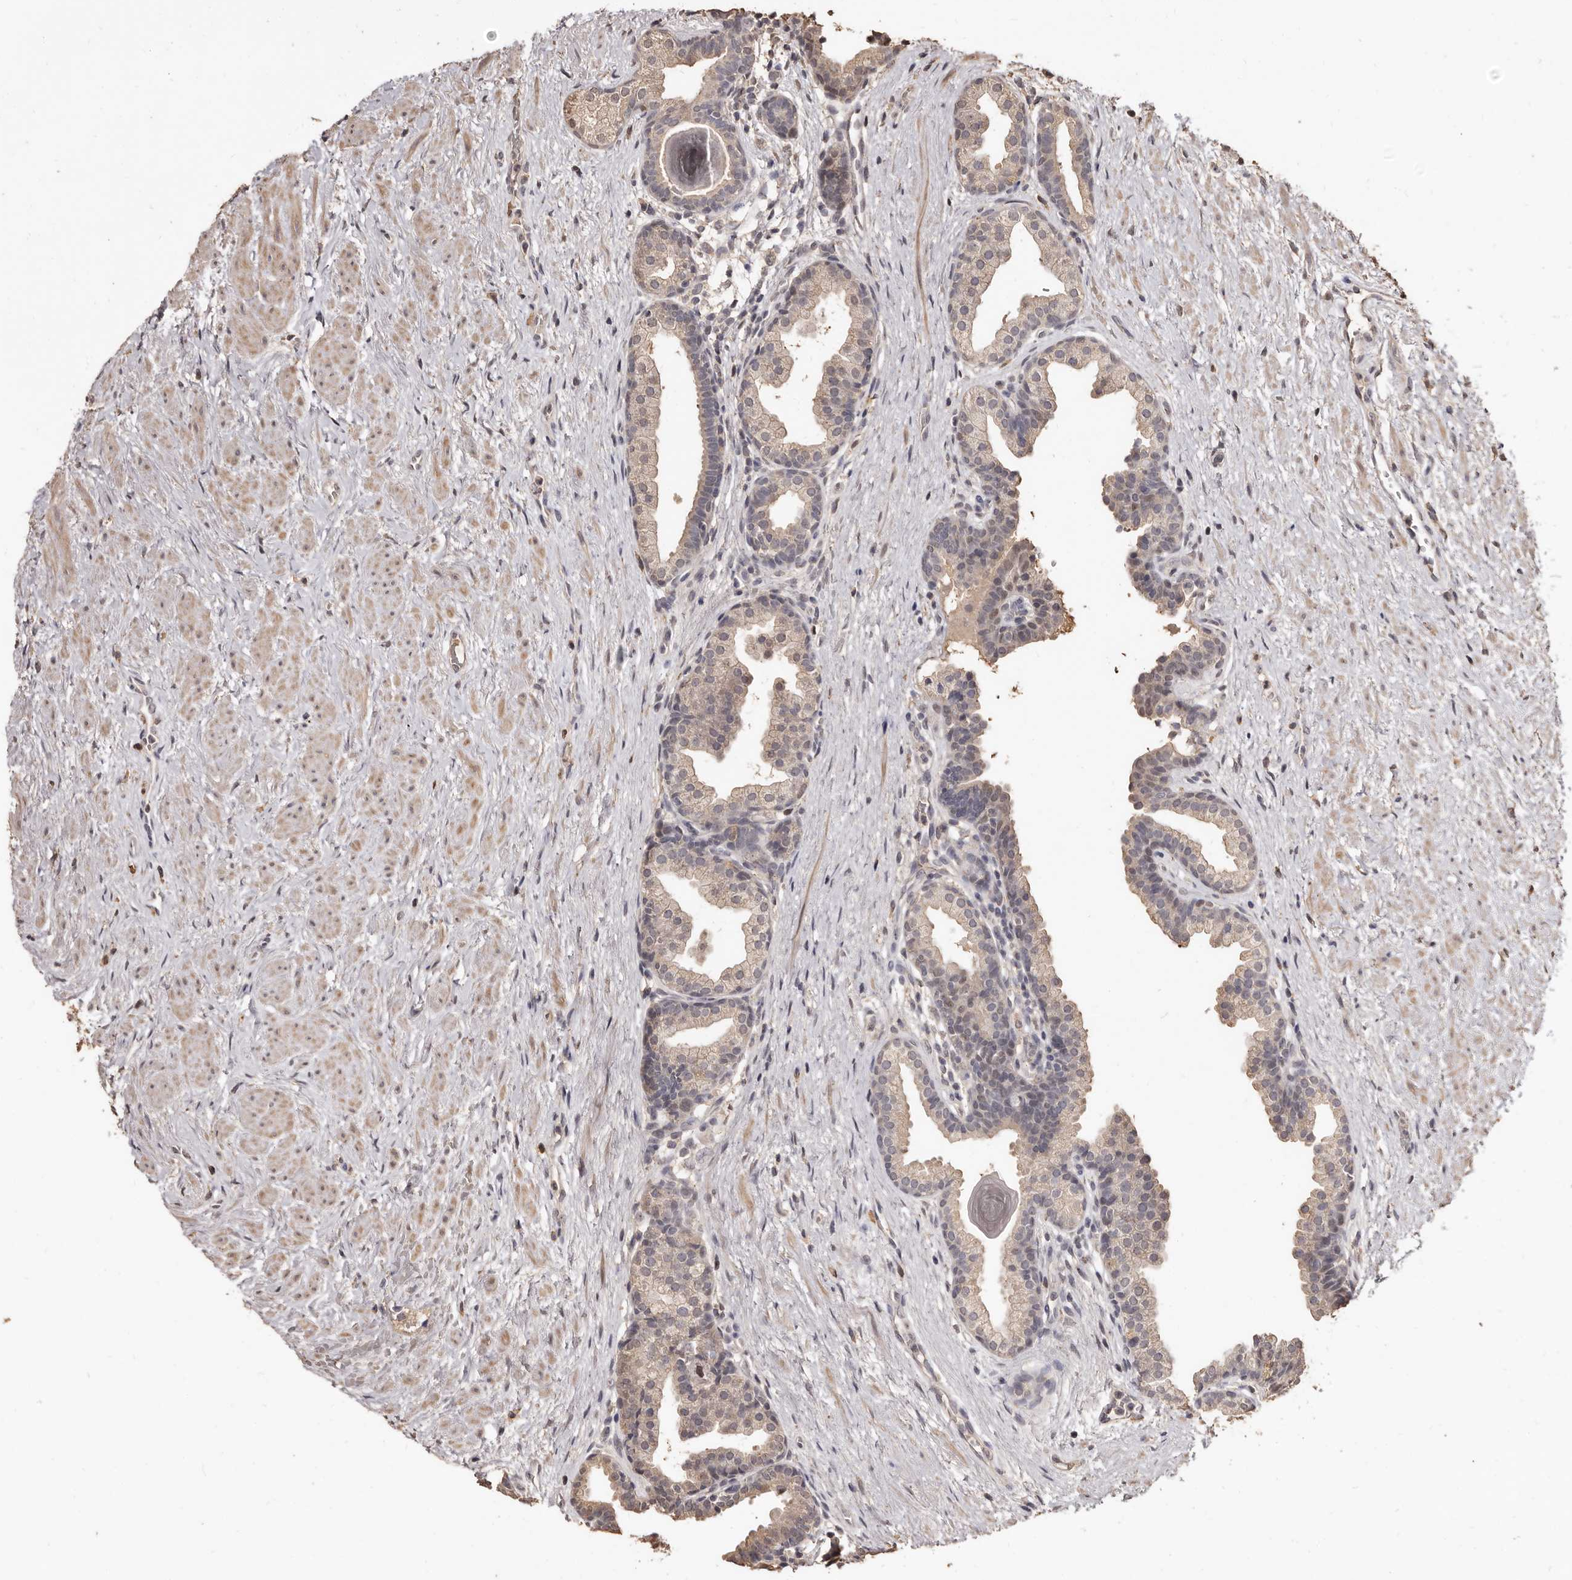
{"staining": {"intensity": "weak", "quantity": ">75%", "location": "cytoplasmic/membranous"}, "tissue": "prostate", "cell_type": "Glandular cells", "image_type": "normal", "snomed": [{"axis": "morphology", "description": "Normal tissue, NOS"}, {"axis": "topography", "description": "Prostate"}], "caption": "A low amount of weak cytoplasmic/membranous expression is seen in about >75% of glandular cells in benign prostate.", "gene": "INAVA", "patient": {"sex": "male", "age": 48}}